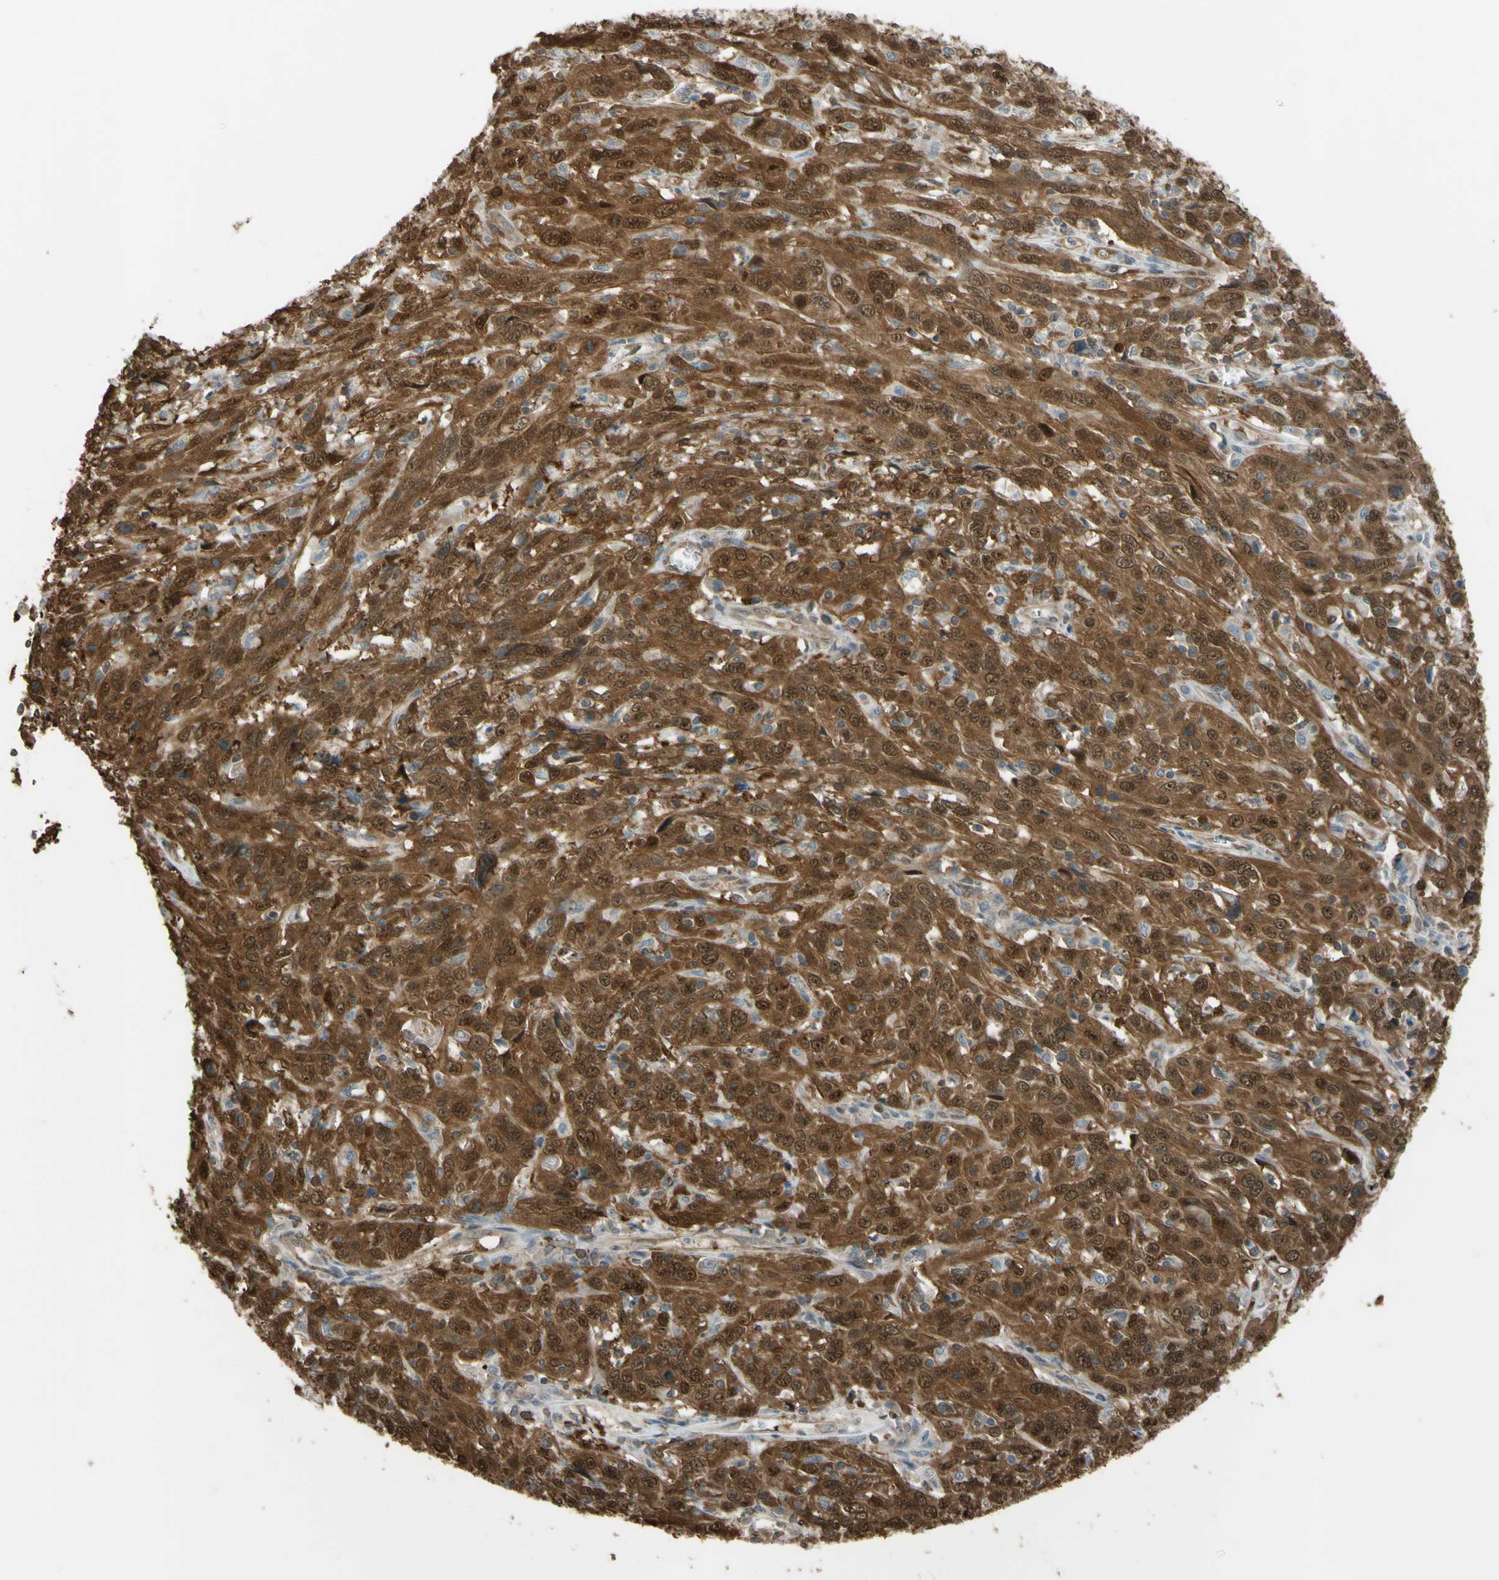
{"staining": {"intensity": "strong", "quantity": ">75%", "location": "cytoplasmic/membranous,nuclear"}, "tissue": "cervical cancer", "cell_type": "Tumor cells", "image_type": "cancer", "snomed": [{"axis": "morphology", "description": "Squamous cell carcinoma, NOS"}, {"axis": "topography", "description": "Cervix"}], "caption": "Strong cytoplasmic/membranous and nuclear staining for a protein is present in approximately >75% of tumor cells of cervical cancer using immunohistochemistry (IHC).", "gene": "YWHAQ", "patient": {"sex": "female", "age": 46}}